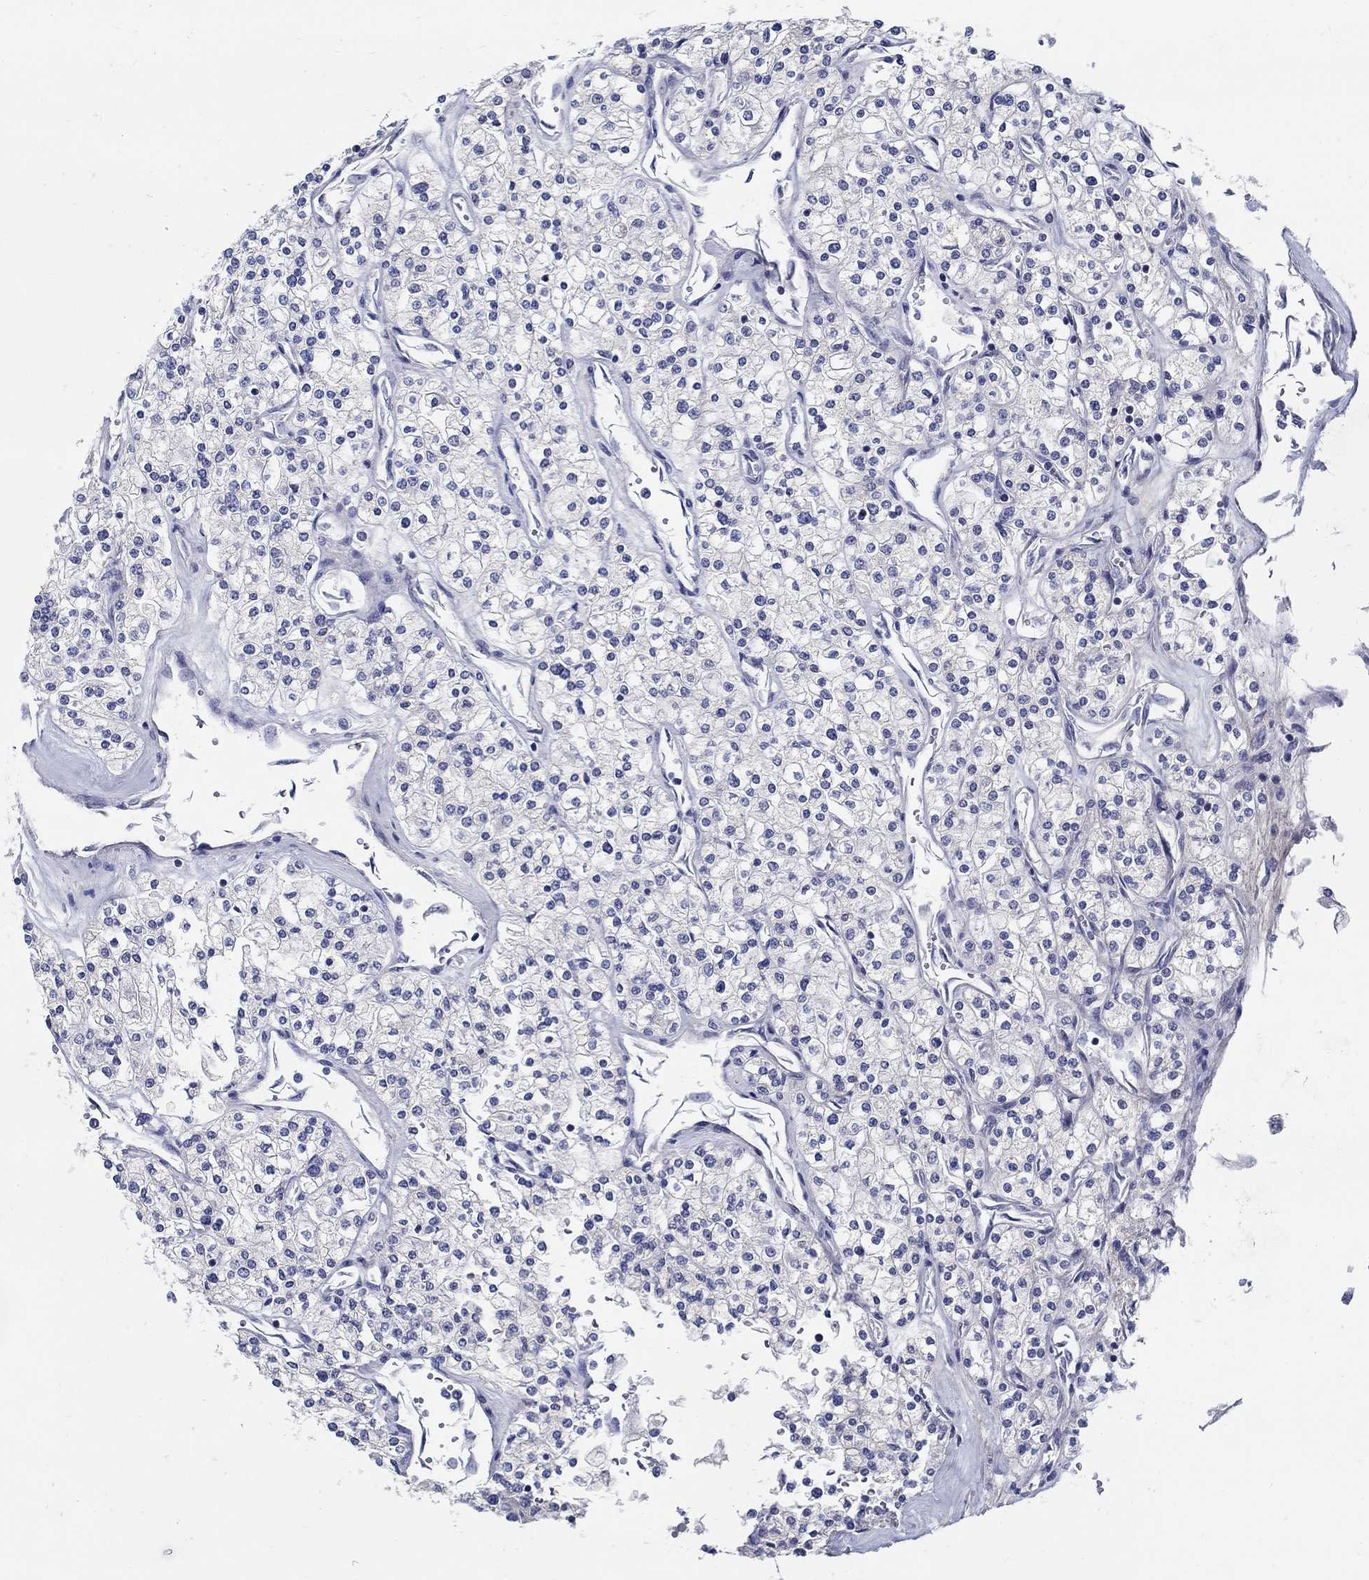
{"staining": {"intensity": "negative", "quantity": "none", "location": "none"}, "tissue": "renal cancer", "cell_type": "Tumor cells", "image_type": "cancer", "snomed": [{"axis": "morphology", "description": "Adenocarcinoma, NOS"}, {"axis": "topography", "description": "Kidney"}], "caption": "Immunohistochemistry (IHC) image of renal cancer stained for a protein (brown), which exhibits no expression in tumor cells. (Stains: DAB IHC with hematoxylin counter stain, Microscopy: brightfield microscopy at high magnification).", "gene": "C16orf46", "patient": {"sex": "male", "age": 80}}